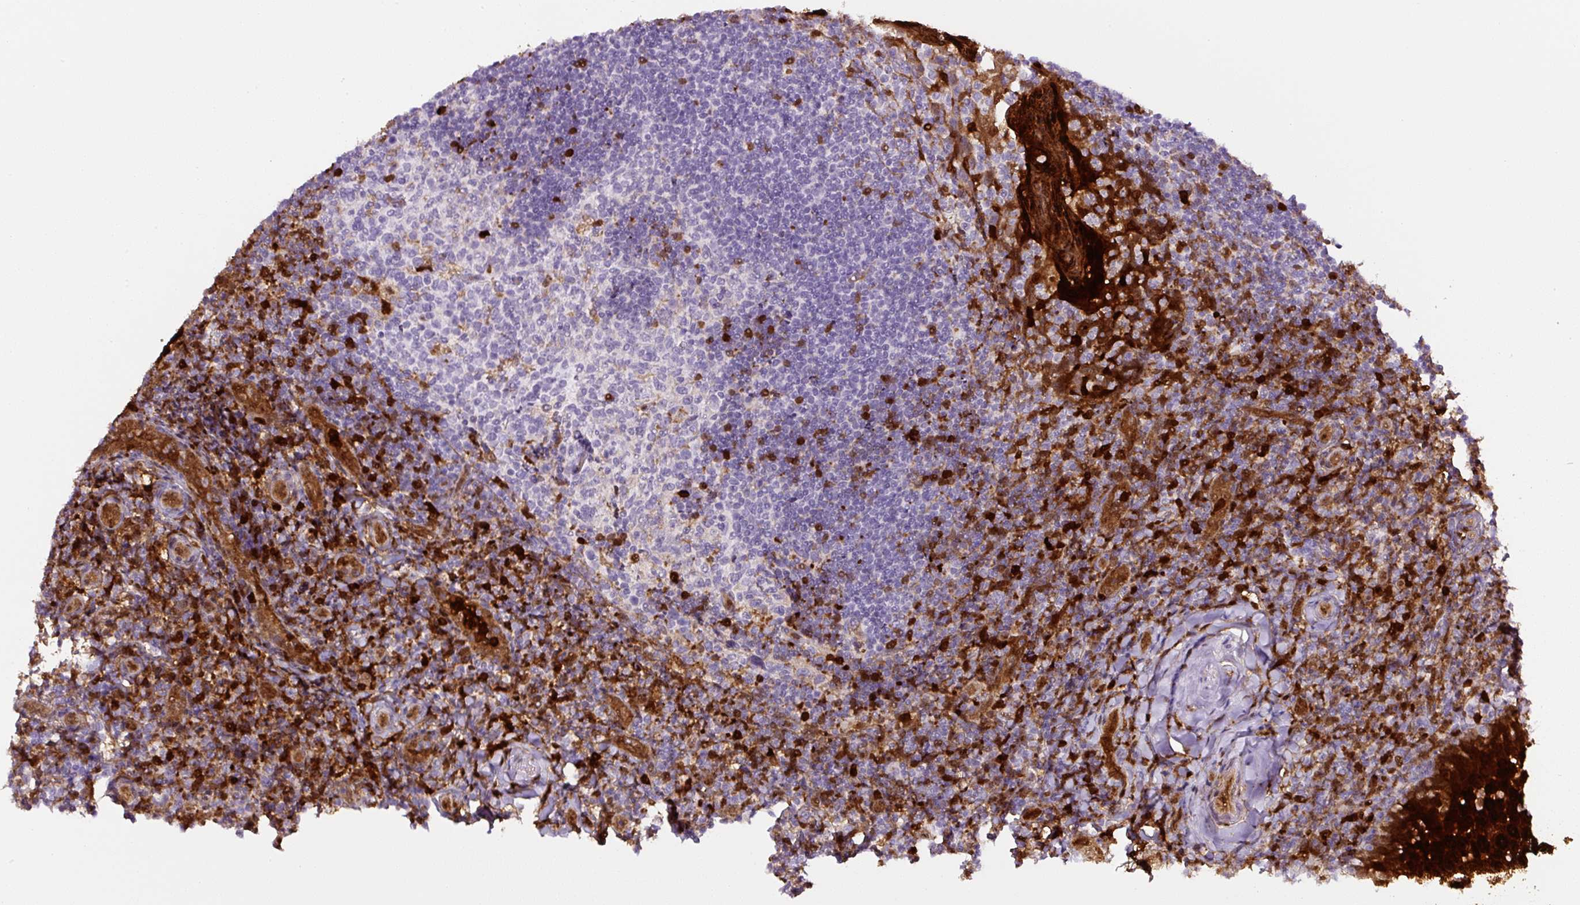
{"staining": {"intensity": "moderate", "quantity": "<25%", "location": "cytoplasmic/membranous,nuclear"}, "tissue": "tonsil", "cell_type": "Germinal center cells", "image_type": "normal", "snomed": [{"axis": "morphology", "description": "Normal tissue, NOS"}, {"axis": "topography", "description": "Tonsil"}], "caption": "Moderate cytoplasmic/membranous,nuclear positivity for a protein is seen in approximately <25% of germinal center cells of benign tonsil using IHC.", "gene": "ANXA1", "patient": {"sex": "female", "age": 10}}